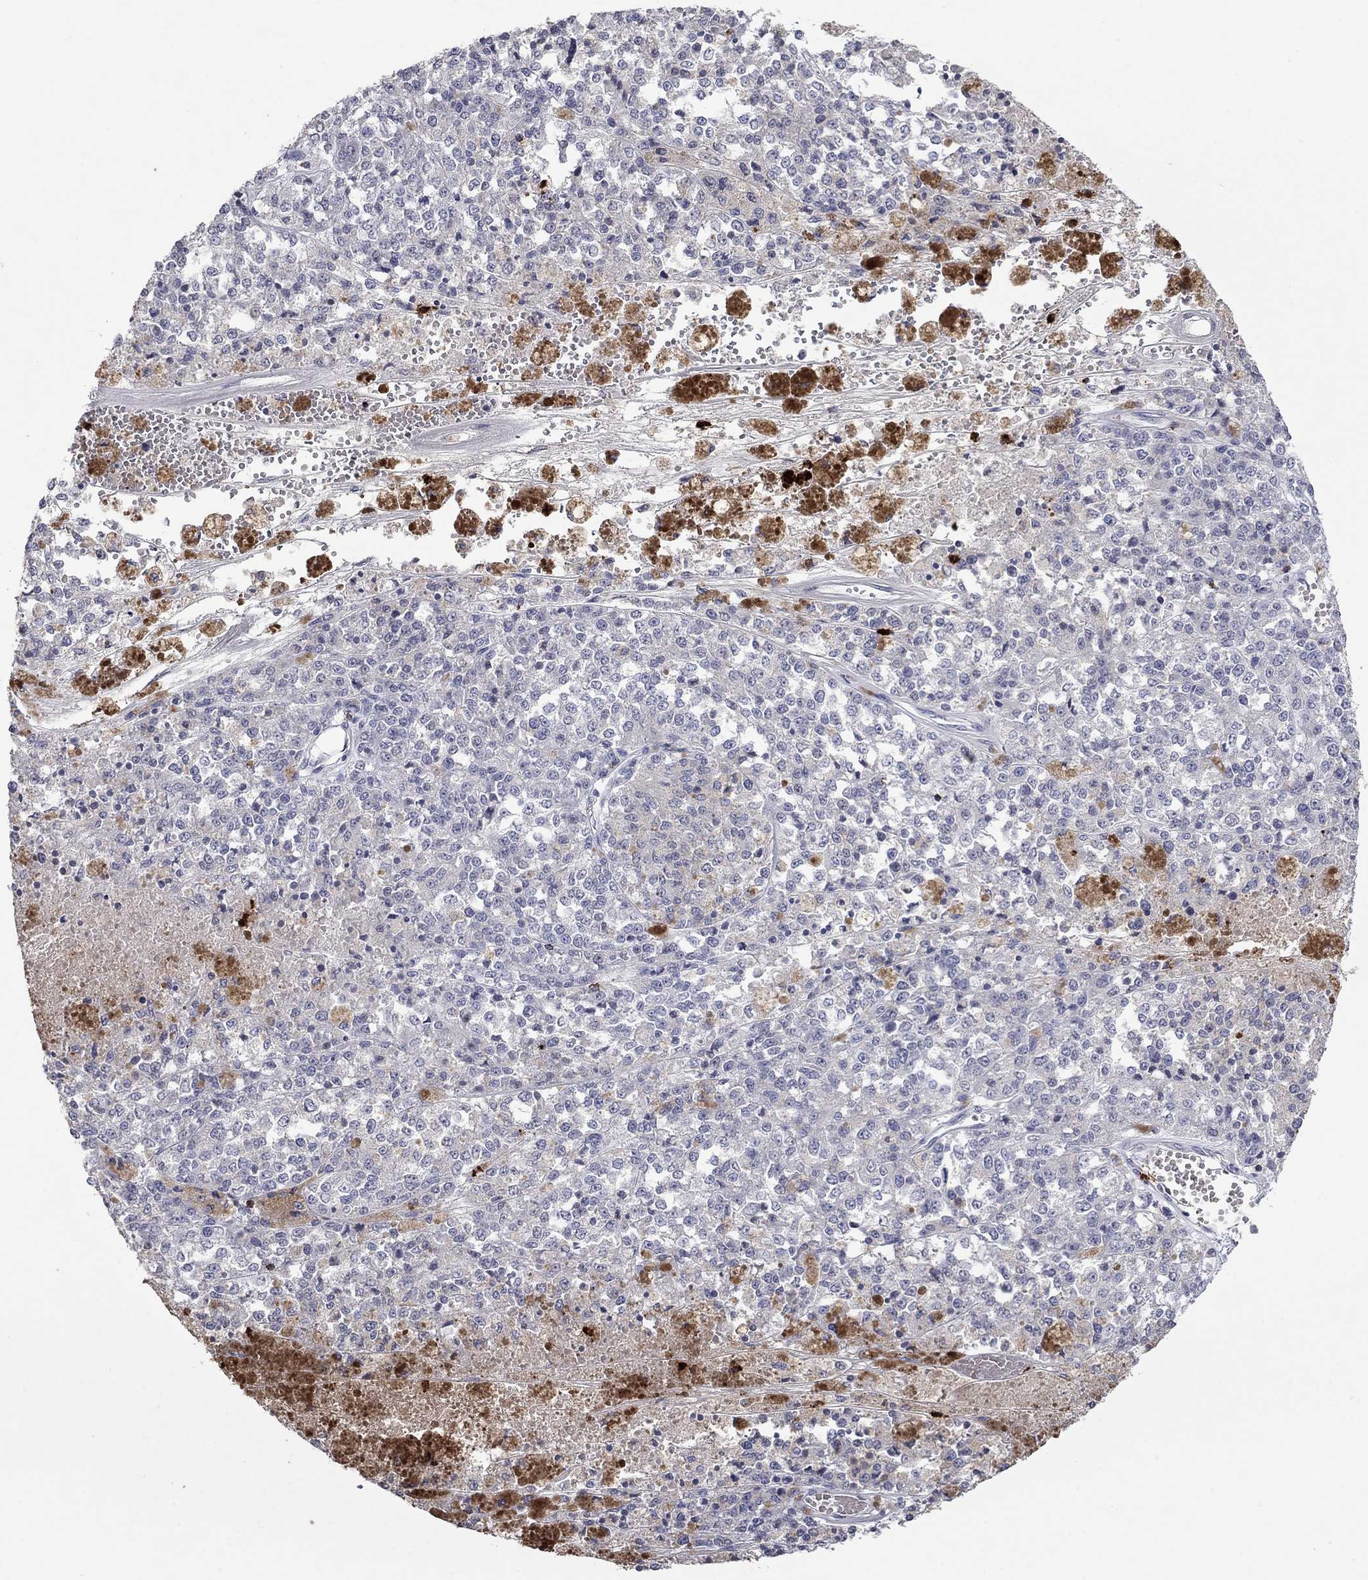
{"staining": {"intensity": "negative", "quantity": "none", "location": "none"}, "tissue": "melanoma", "cell_type": "Tumor cells", "image_type": "cancer", "snomed": [{"axis": "morphology", "description": "Malignant melanoma, Metastatic site"}, {"axis": "topography", "description": "Lymph node"}], "caption": "Protein analysis of malignant melanoma (metastatic site) demonstrates no significant positivity in tumor cells.", "gene": "CCL5", "patient": {"sex": "female", "age": 64}}